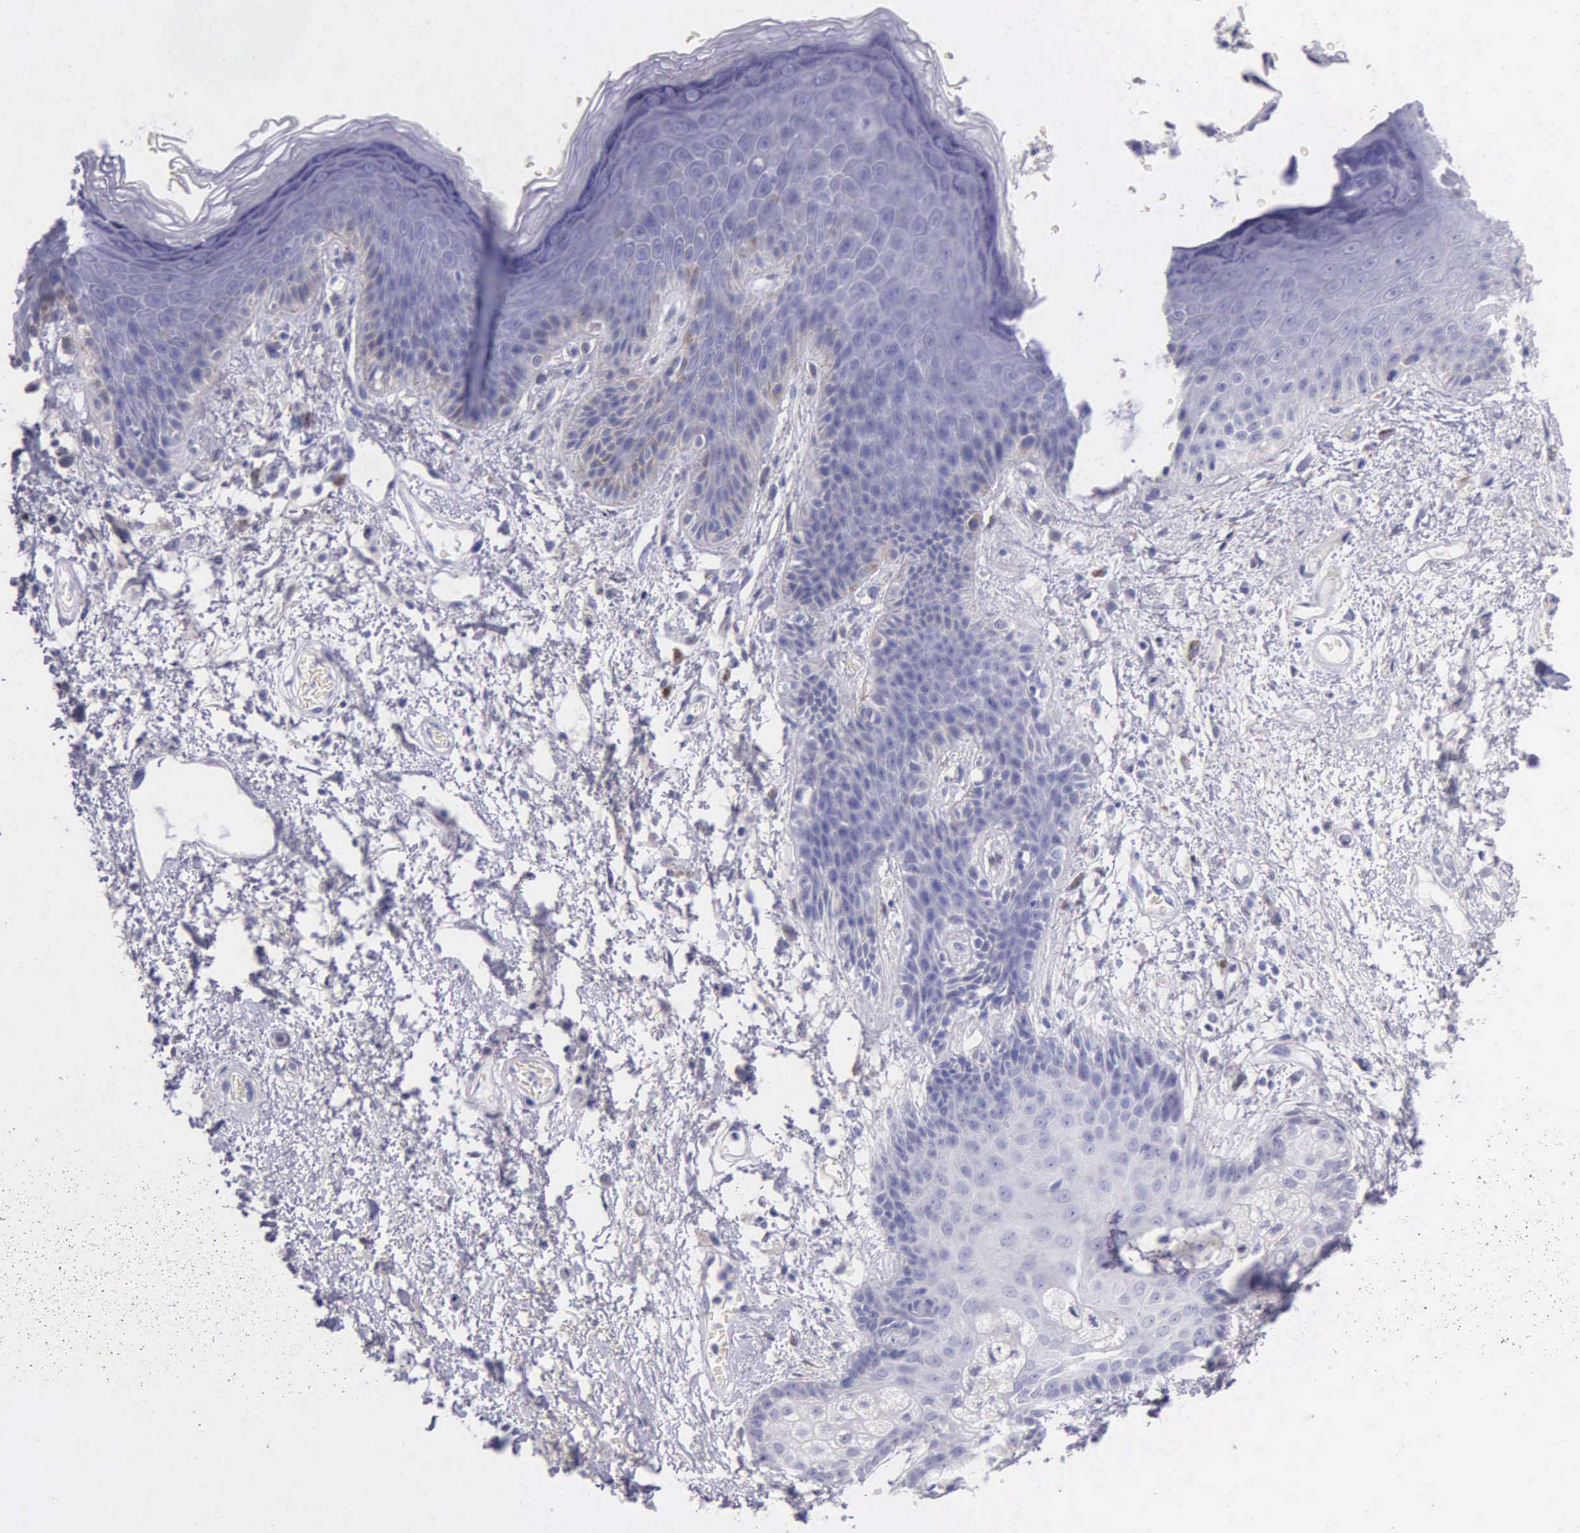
{"staining": {"intensity": "negative", "quantity": "none", "location": "none"}, "tissue": "skin", "cell_type": "Epidermal cells", "image_type": "normal", "snomed": [{"axis": "morphology", "description": "Normal tissue, NOS"}, {"axis": "topography", "description": "Anal"}, {"axis": "topography", "description": "Peripheral nerve tissue"}], "caption": "DAB (3,3'-diaminobenzidine) immunohistochemical staining of benign human skin reveals no significant staining in epidermal cells. (DAB IHC with hematoxylin counter stain).", "gene": "GSTT2B", "patient": {"sex": "female", "age": 46}}